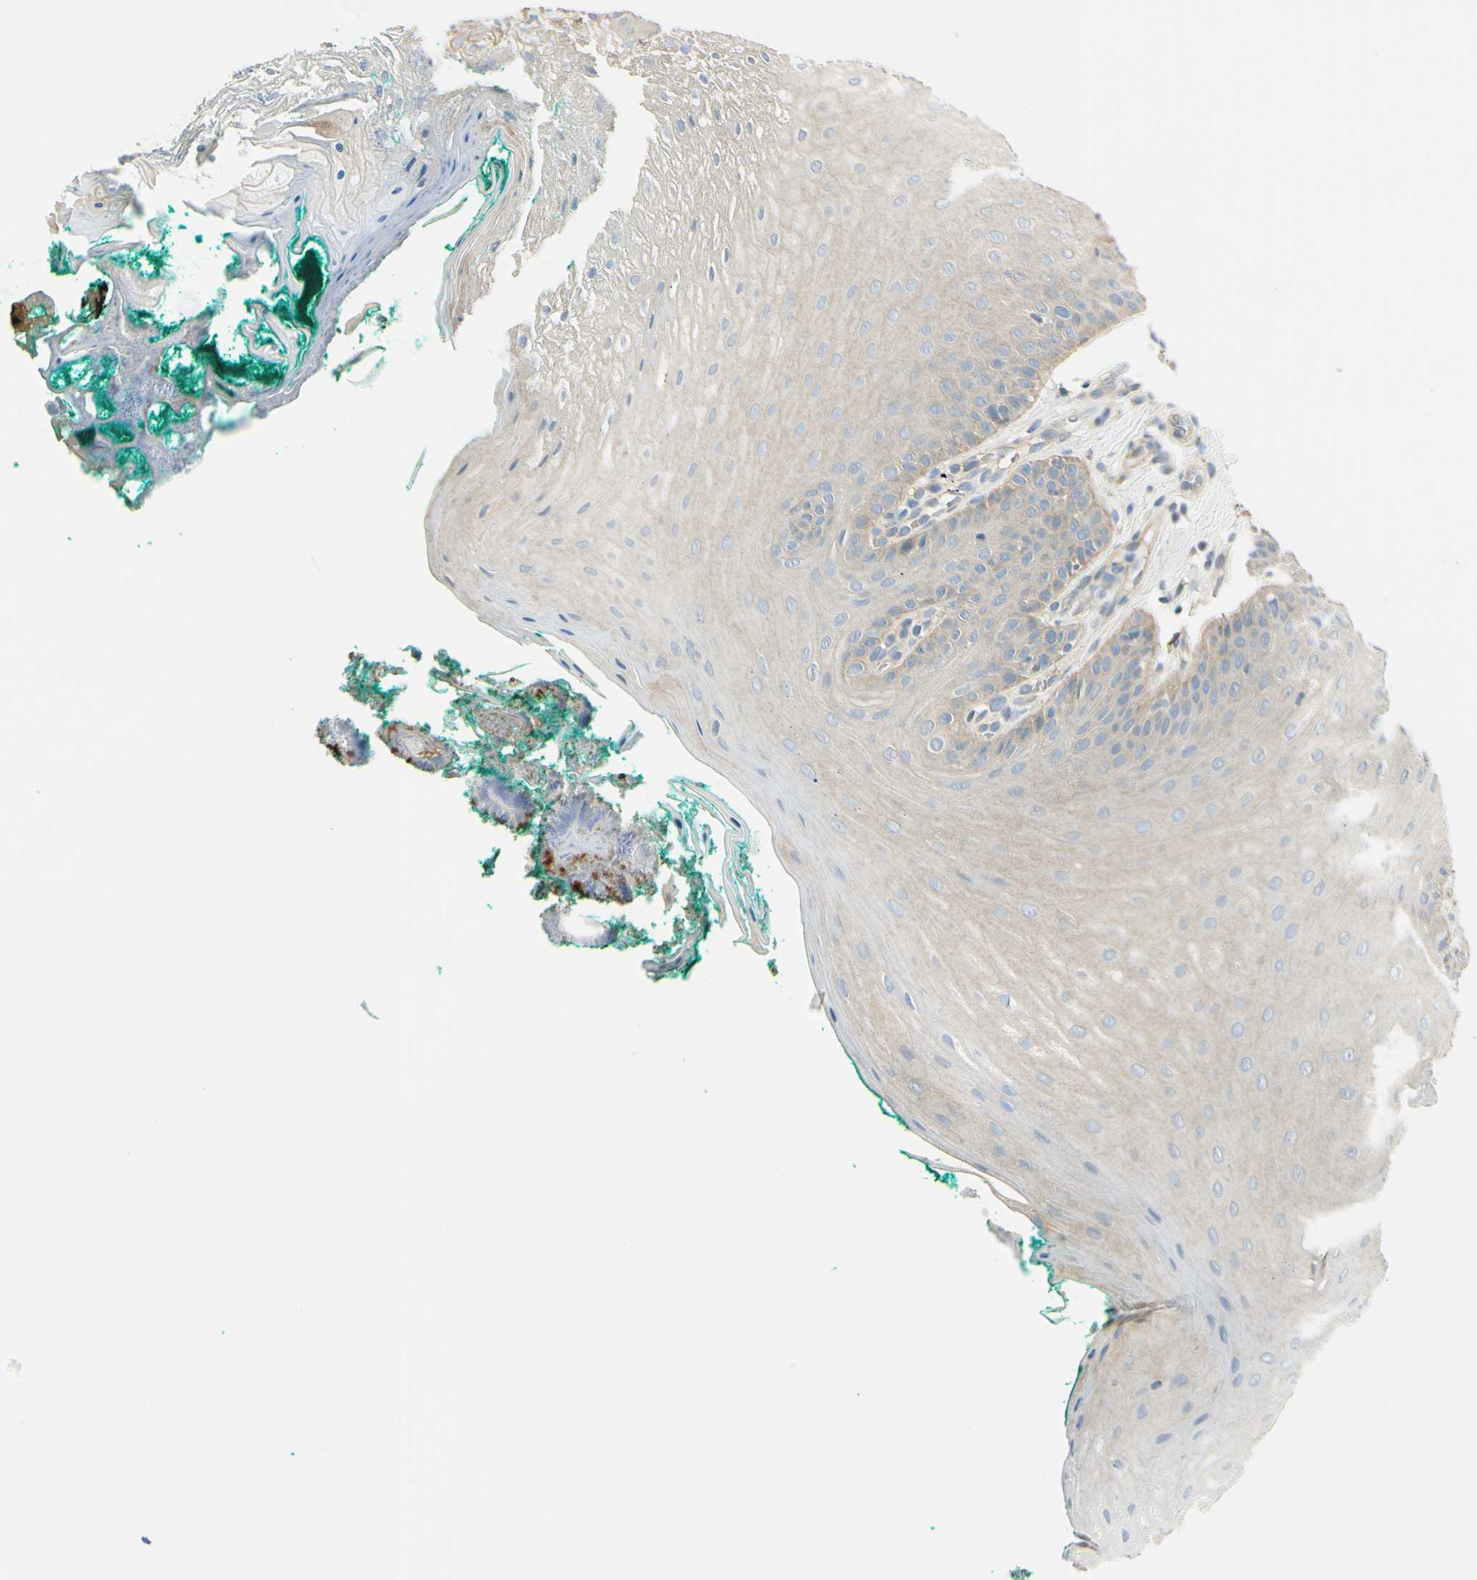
{"staining": {"intensity": "weak", "quantity": "<25%", "location": "cytoplasmic/membranous"}, "tissue": "oral mucosa", "cell_type": "Squamous epithelial cells", "image_type": "normal", "snomed": [{"axis": "morphology", "description": "Normal tissue, NOS"}, {"axis": "topography", "description": "Skeletal muscle"}, {"axis": "topography", "description": "Oral tissue"}], "caption": "Histopathology image shows no significant protein staining in squamous epithelial cells of normal oral mucosa.", "gene": "LAMA3", "patient": {"sex": "male", "age": 58}}